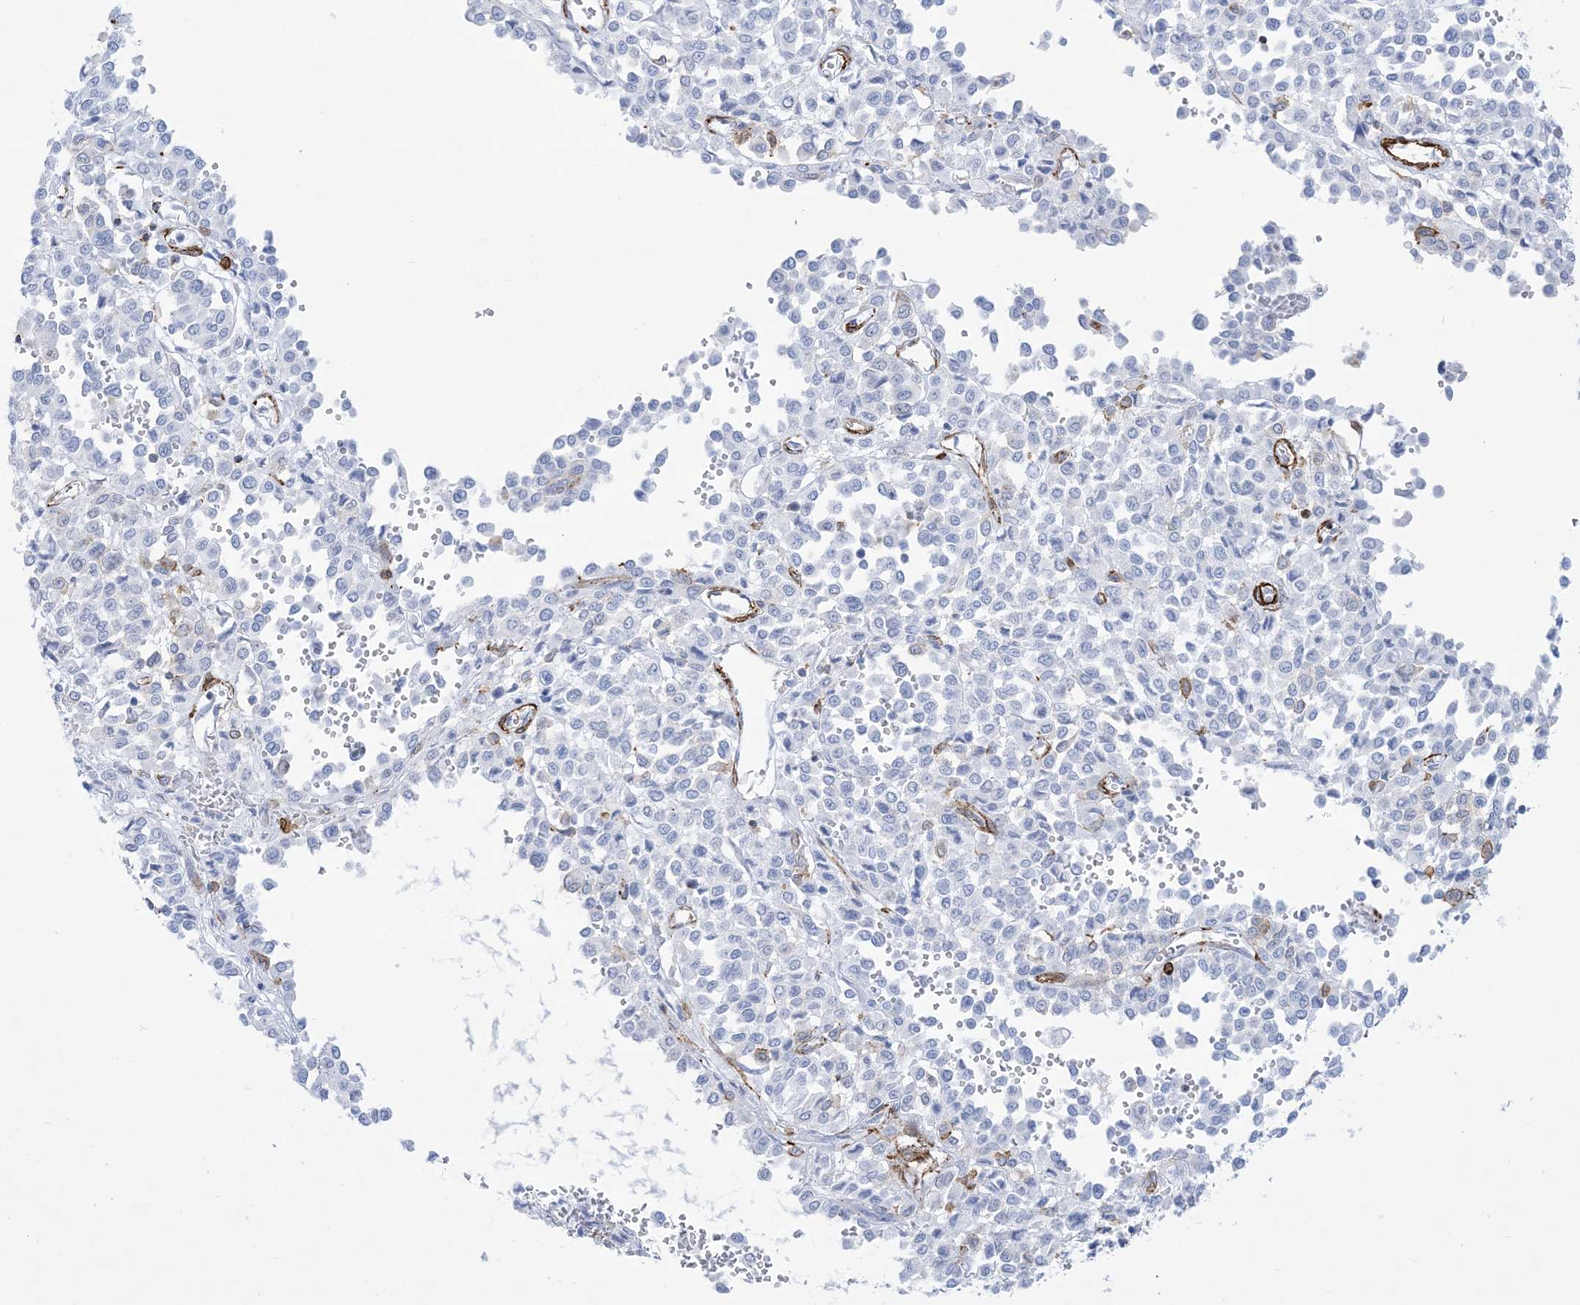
{"staining": {"intensity": "negative", "quantity": "none", "location": "none"}, "tissue": "melanoma", "cell_type": "Tumor cells", "image_type": "cancer", "snomed": [{"axis": "morphology", "description": "Malignant melanoma, Metastatic site"}, {"axis": "topography", "description": "Pancreas"}], "caption": "The photomicrograph exhibits no significant expression in tumor cells of malignant melanoma (metastatic site). (DAB IHC with hematoxylin counter stain).", "gene": "B3GNT7", "patient": {"sex": "female", "age": 30}}